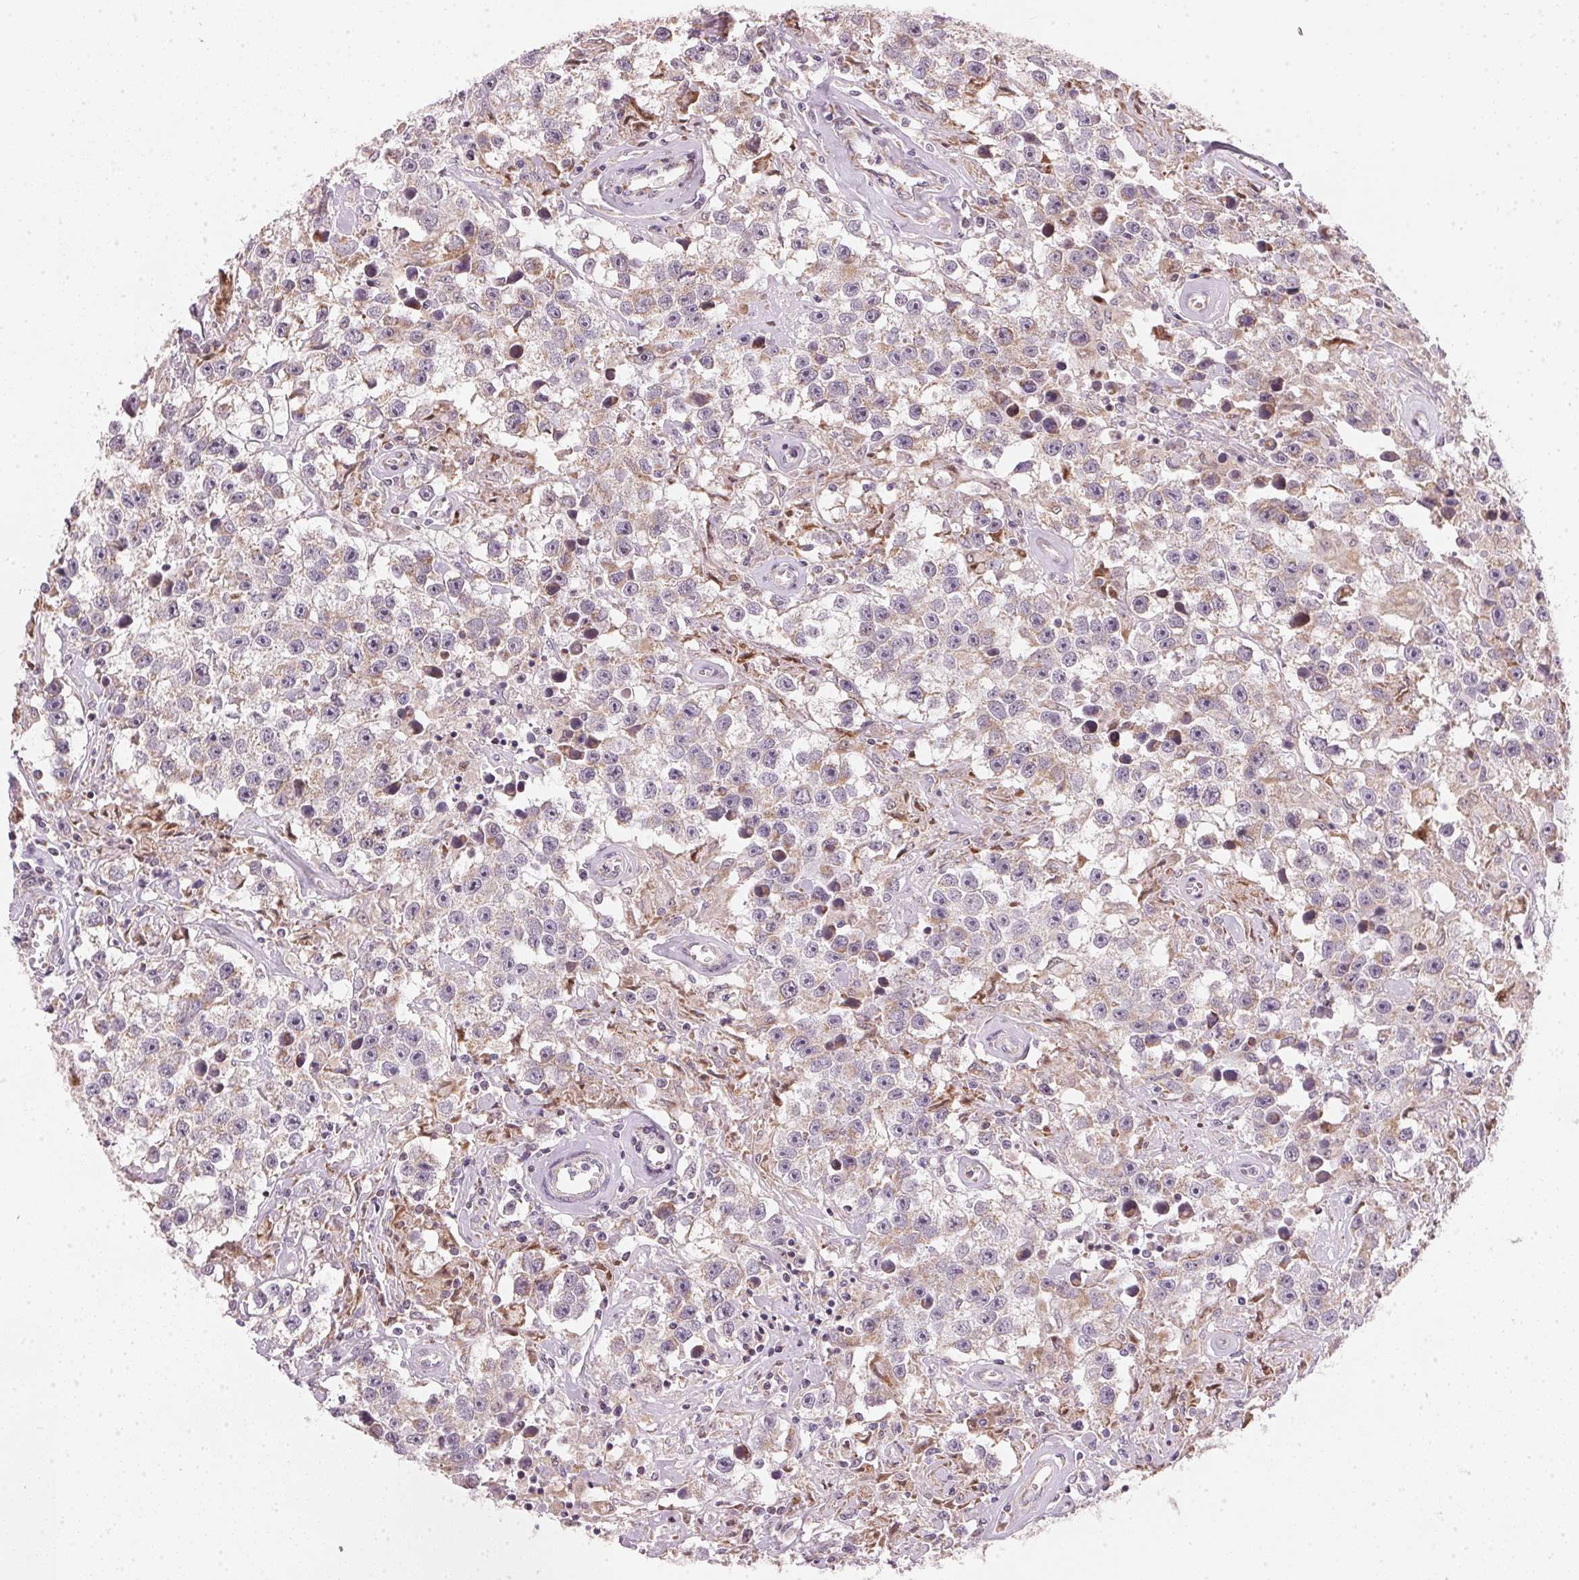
{"staining": {"intensity": "negative", "quantity": "none", "location": "none"}, "tissue": "testis cancer", "cell_type": "Tumor cells", "image_type": "cancer", "snomed": [{"axis": "morphology", "description": "Seminoma, NOS"}, {"axis": "topography", "description": "Testis"}], "caption": "An immunohistochemistry micrograph of seminoma (testis) is shown. There is no staining in tumor cells of seminoma (testis).", "gene": "COQ7", "patient": {"sex": "male", "age": 43}}